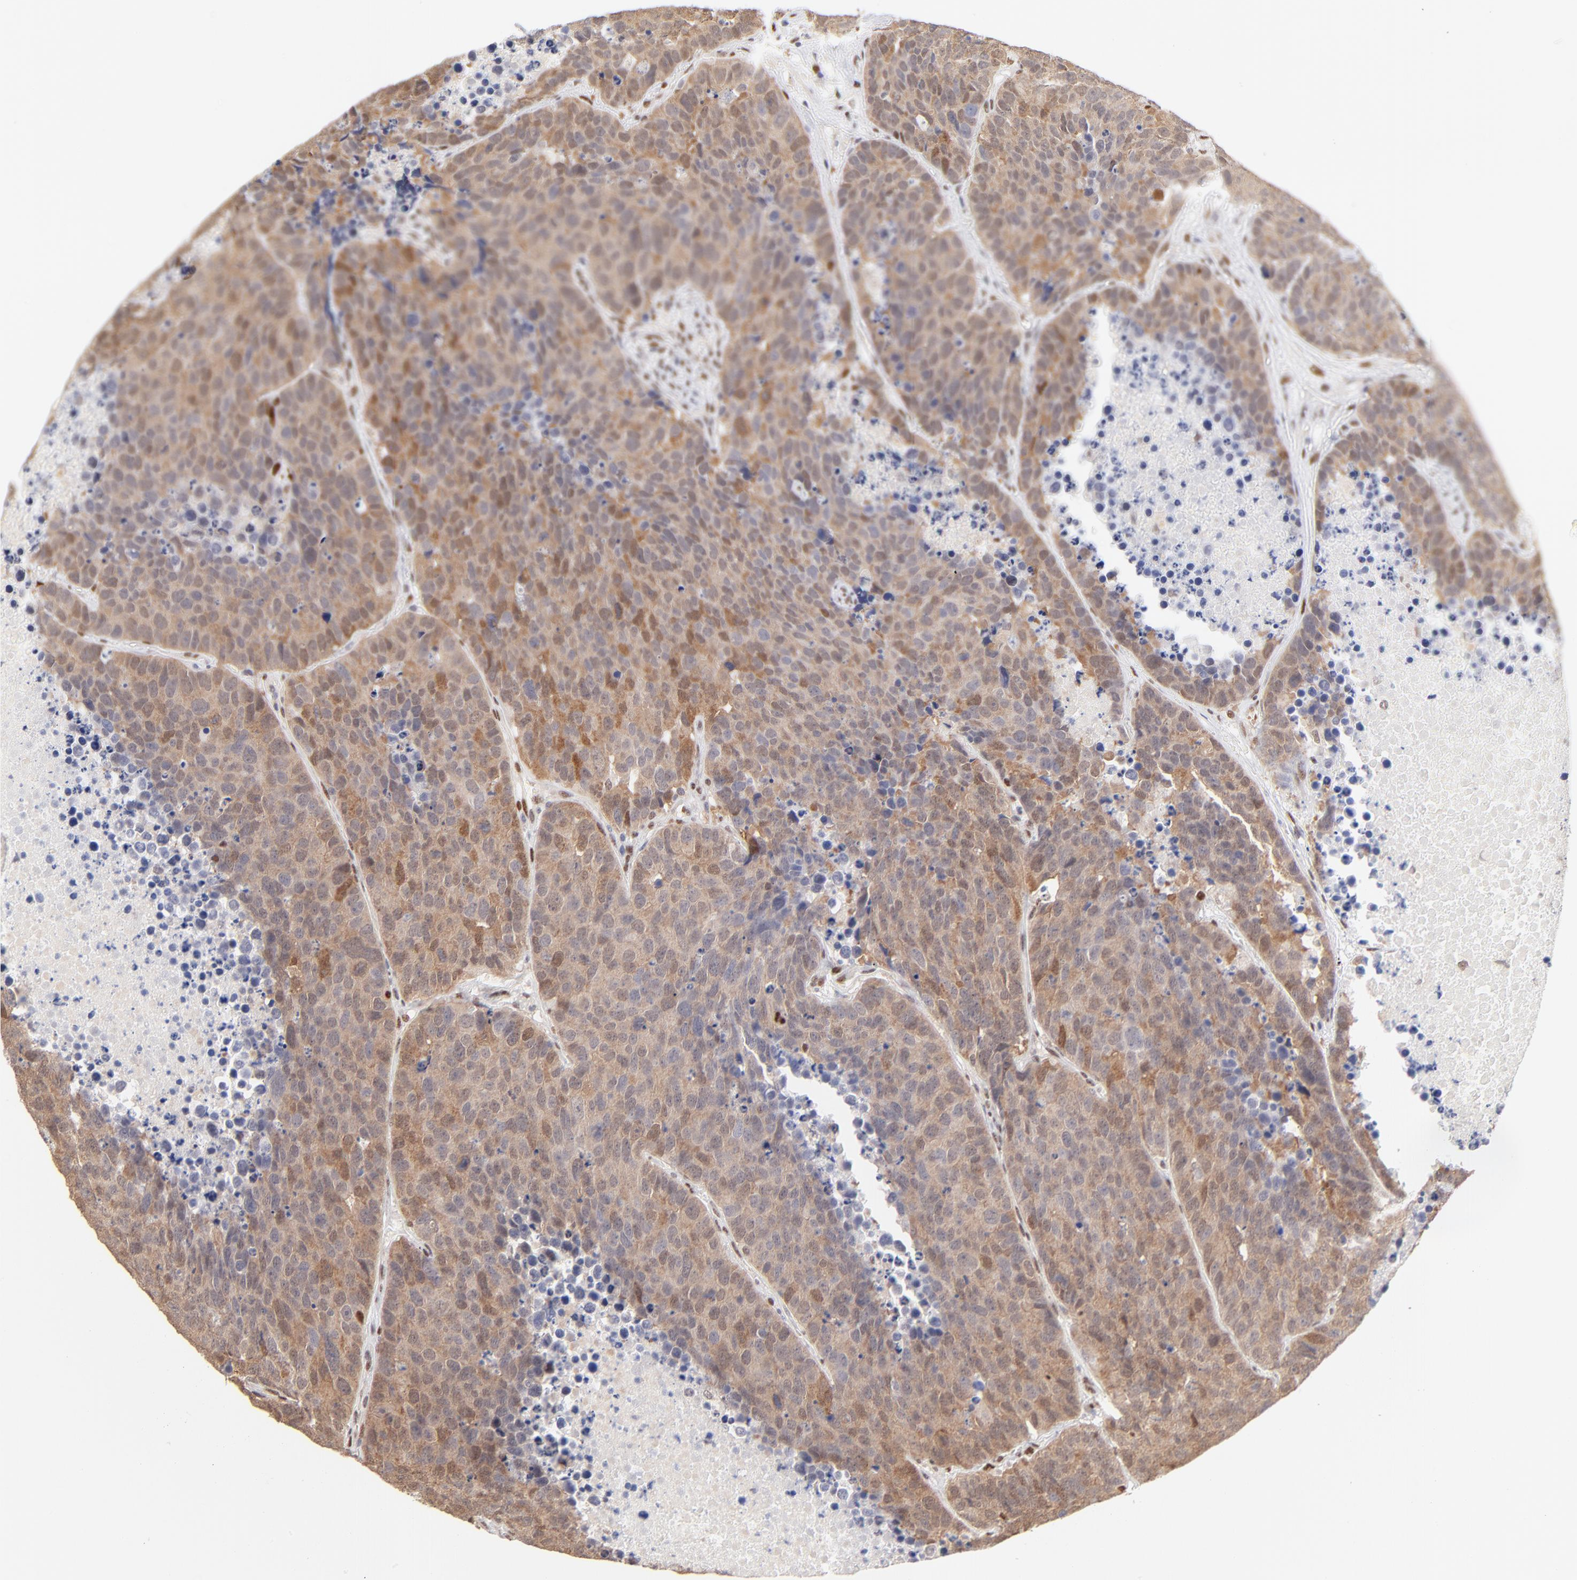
{"staining": {"intensity": "moderate", "quantity": ">75%", "location": "cytoplasmic/membranous,nuclear"}, "tissue": "carcinoid", "cell_type": "Tumor cells", "image_type": "cancer", "snomed": [{"axis": "morphology", "description": "Carcinoid, malignant, NOS"}, {"axis": "topography", "description": "Lung"}], "caption": "Immunohistochemistry (IHC) of carcinoid displays medium levels of moderate cytoplasmic/membranous and nuclear staining in about >75% of tumor cells. (DAB = brown stain, brightfield microscopy at high magnification).", "gene": "STAT3", "patient": {"sex": "male", "age": 60}}